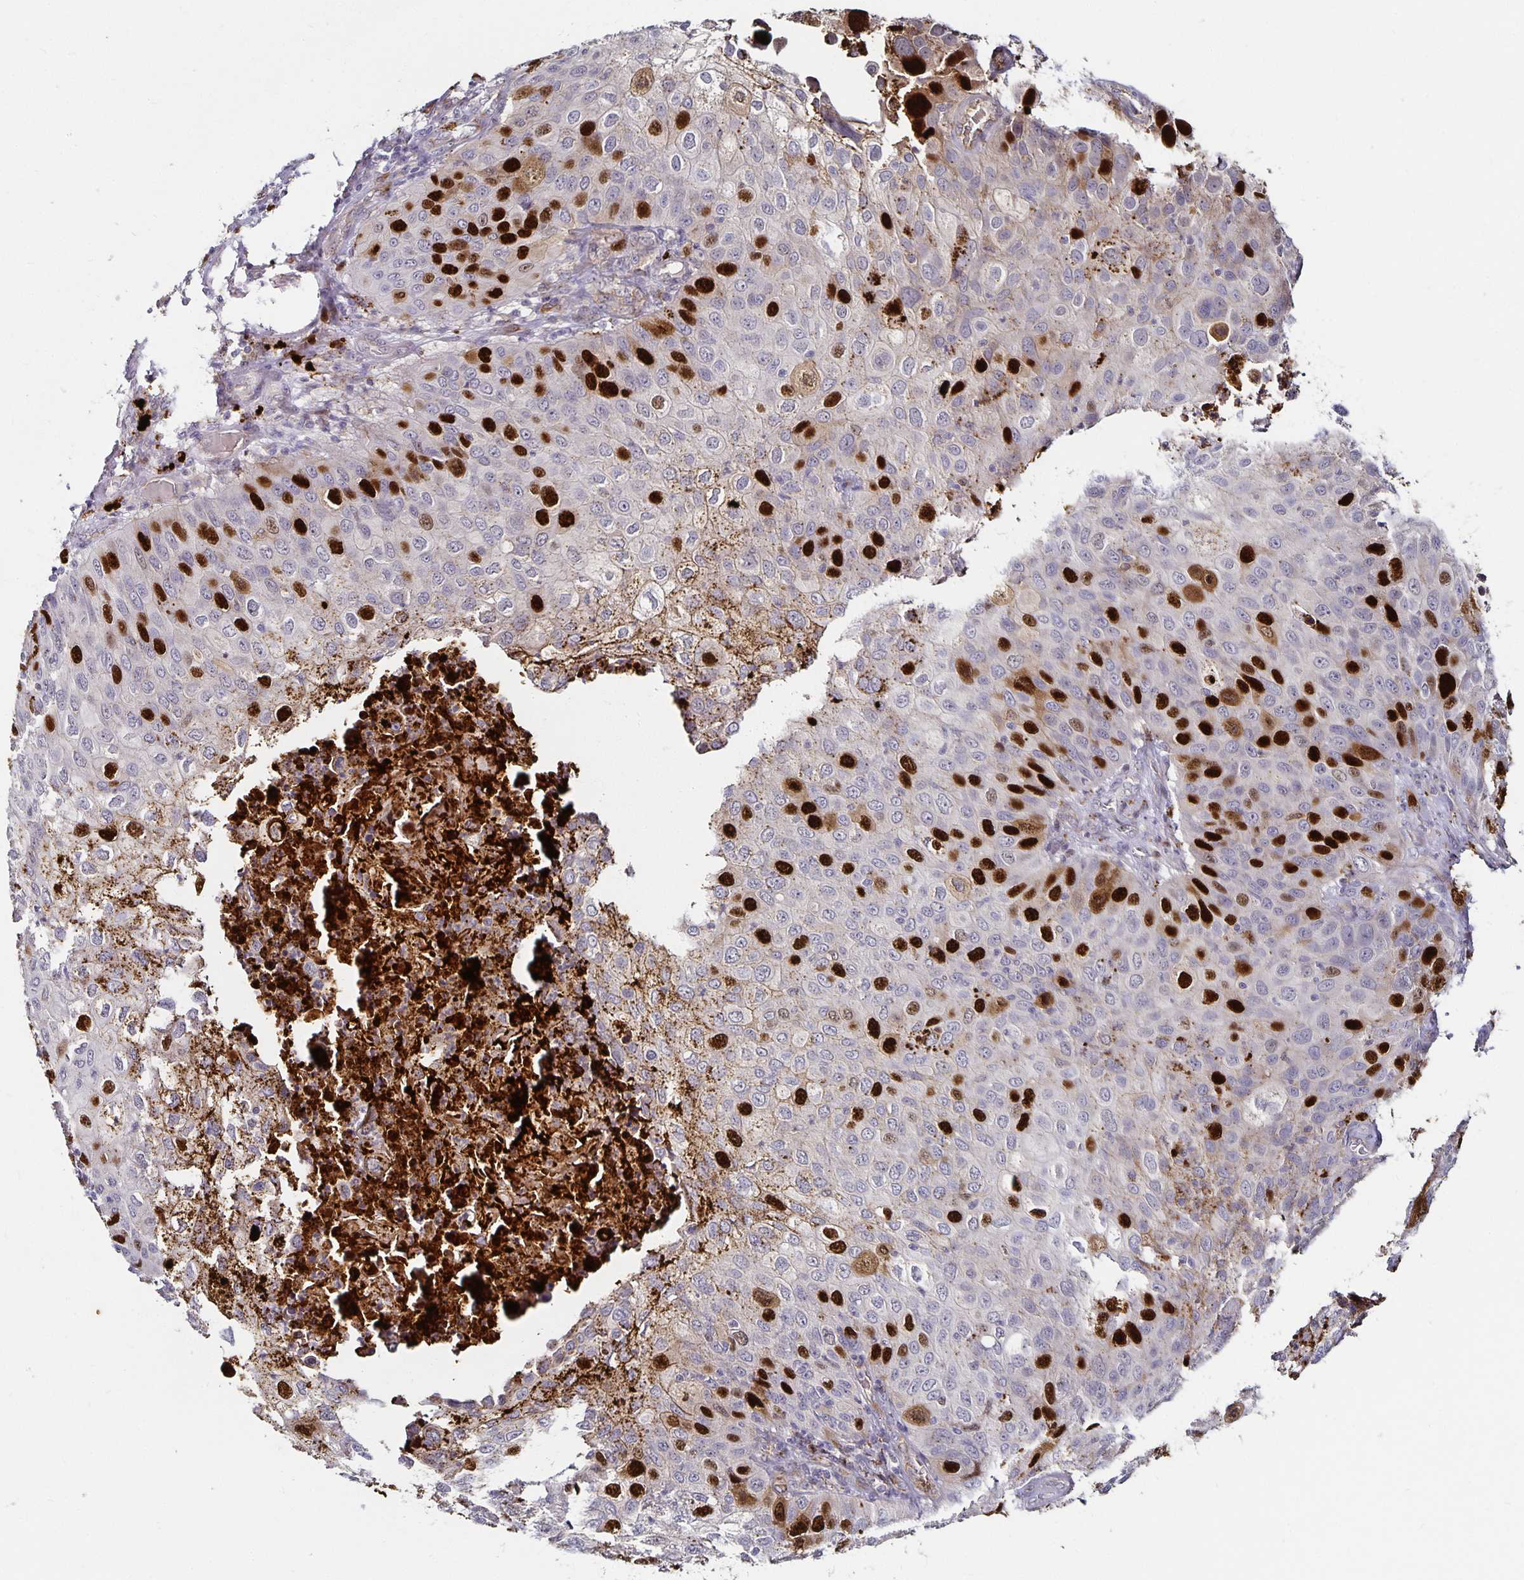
{"staining": {"intensity": "strong", "quantity": "<25%", "location": "nuclear"}, "tissue": "skin cancer", "cell_type": "Tumor cells", "image_type": "cancer", "snomed": [{"axis": "morphology", "description": "Squamous cell carcinoma, NOS"}, {"axis": "topography", "description": "Skin"}], "caption": "Skin cancer (squamous cell carcinoma) stained with a protein marker displays strong staining in tumor cells.", "gene": "ANLN", "patient": {"sex": "male", "age": 87}}